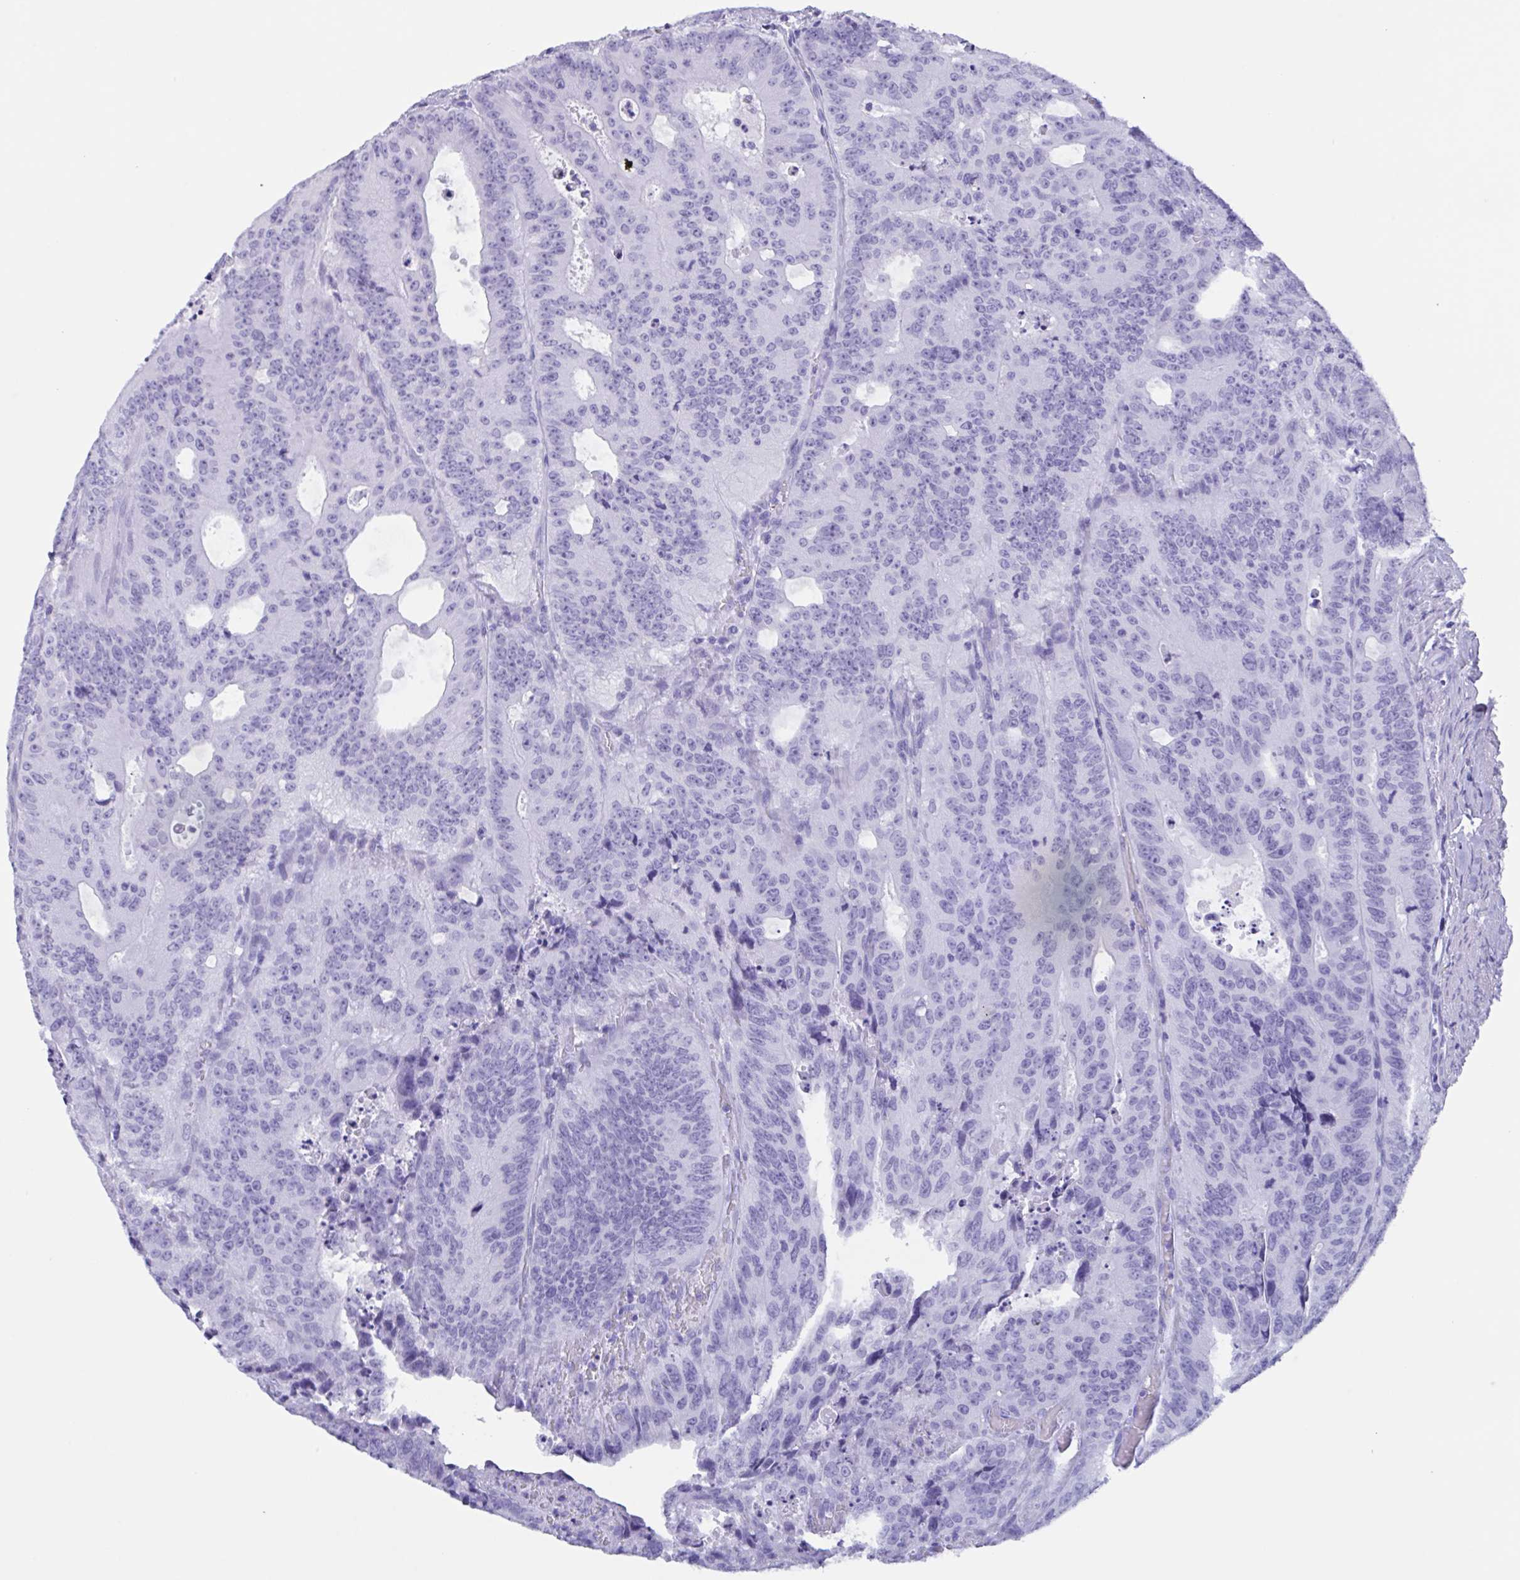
{"staining": {"intensity": "negative", "quantity": "none", "location": "none"}, "tissue": "colorectal cancer", "cell_type": "Tumor cells", "image_type": "cancer", "snomed": [{"axis": "morphology", "description": "Adenocarcinoma, NOS"}, {"axis": "topography", "description": "Colon"}], "caption": "A high-resolution image shows immunohistochemistry staining of colorectal adenocarcinoma, which demonstrates no significant expression in tumor cells.", "gene": "ZNF850", "patient": {"sex": "male", "age": 62}}